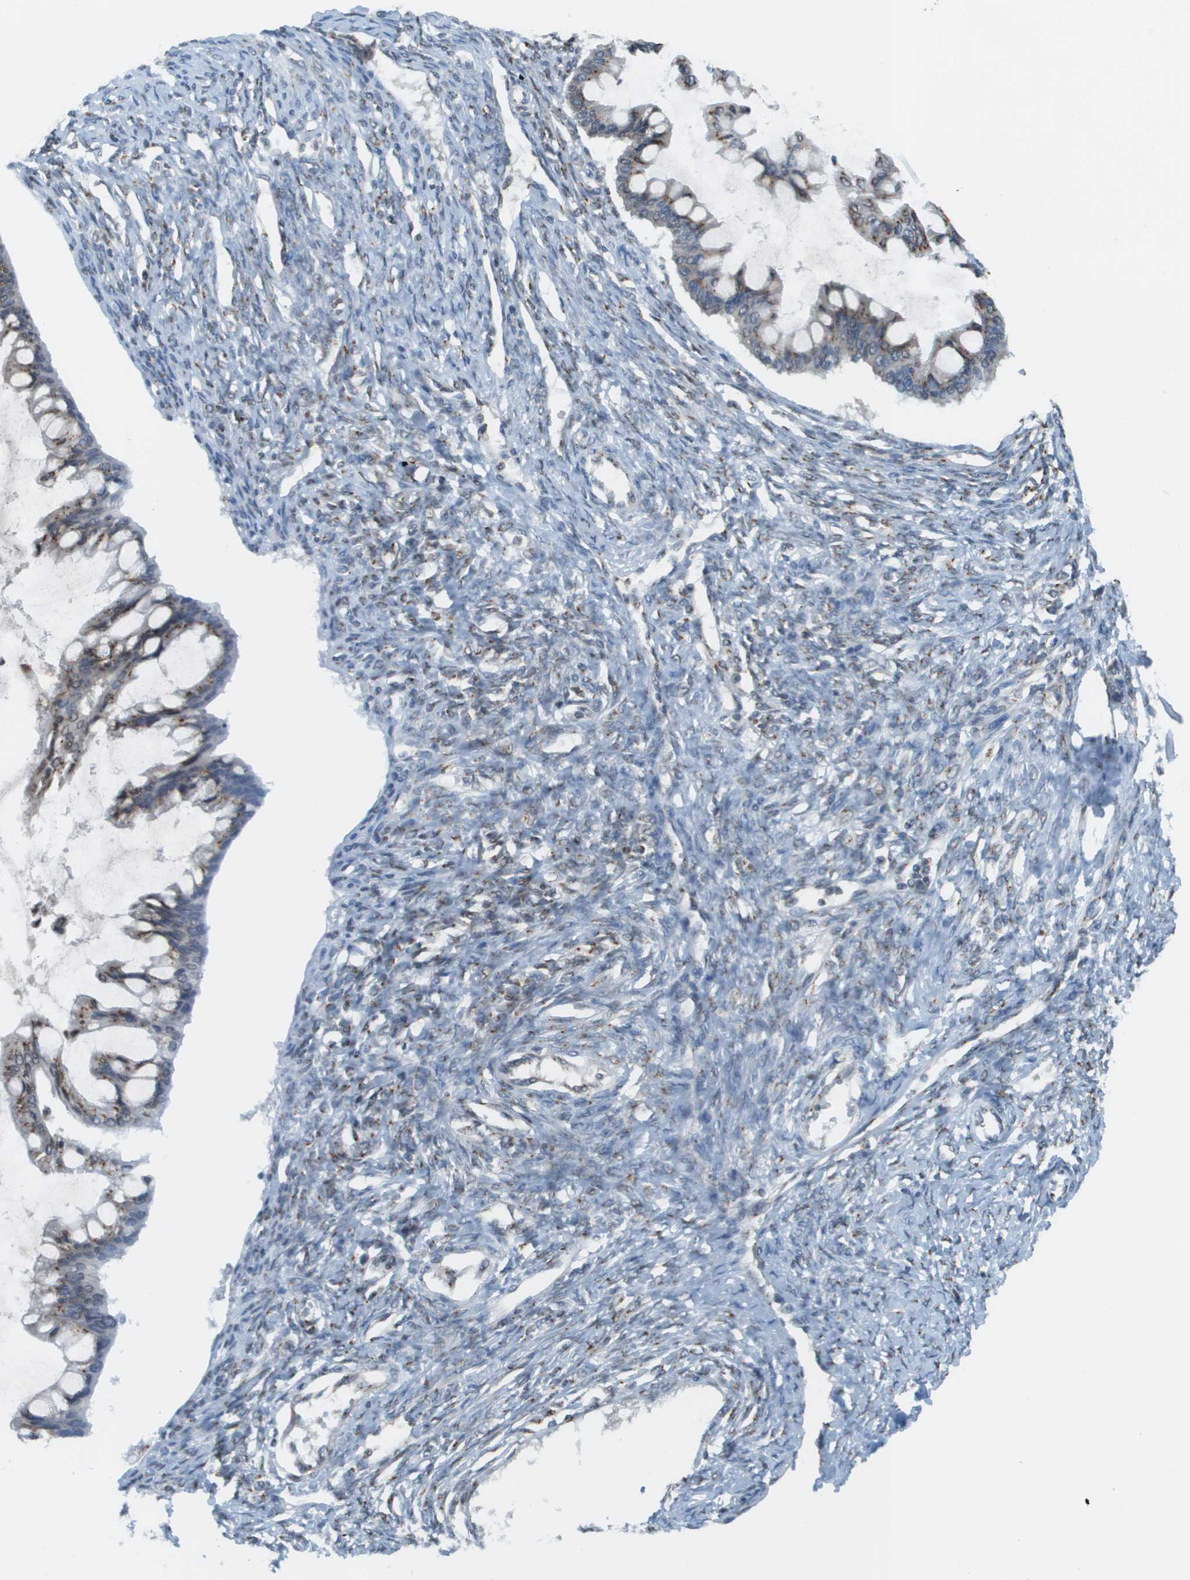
{"staining": {"intensity": "moderate", "quantity": "25%-75%", "location": "cytoplasmic/membranous"}, "tissue": "ovarian cancer", "cell_type": "Tumor cells", "image_type": "cancer", "snomed": [{"axis": "morphology", "description": "Cystadenocarcinoma, mucinous, NOS"}, {"axis": "topography", "description": "Ovary"}], "caption": "A medium amount of moderate cytoplasmic/membranous positivity is identified in about 25%-75% of tumor cells in ovarian cancer tissue.", "gene": "EVC", "patient": {"sex": "female", "age": 73}}